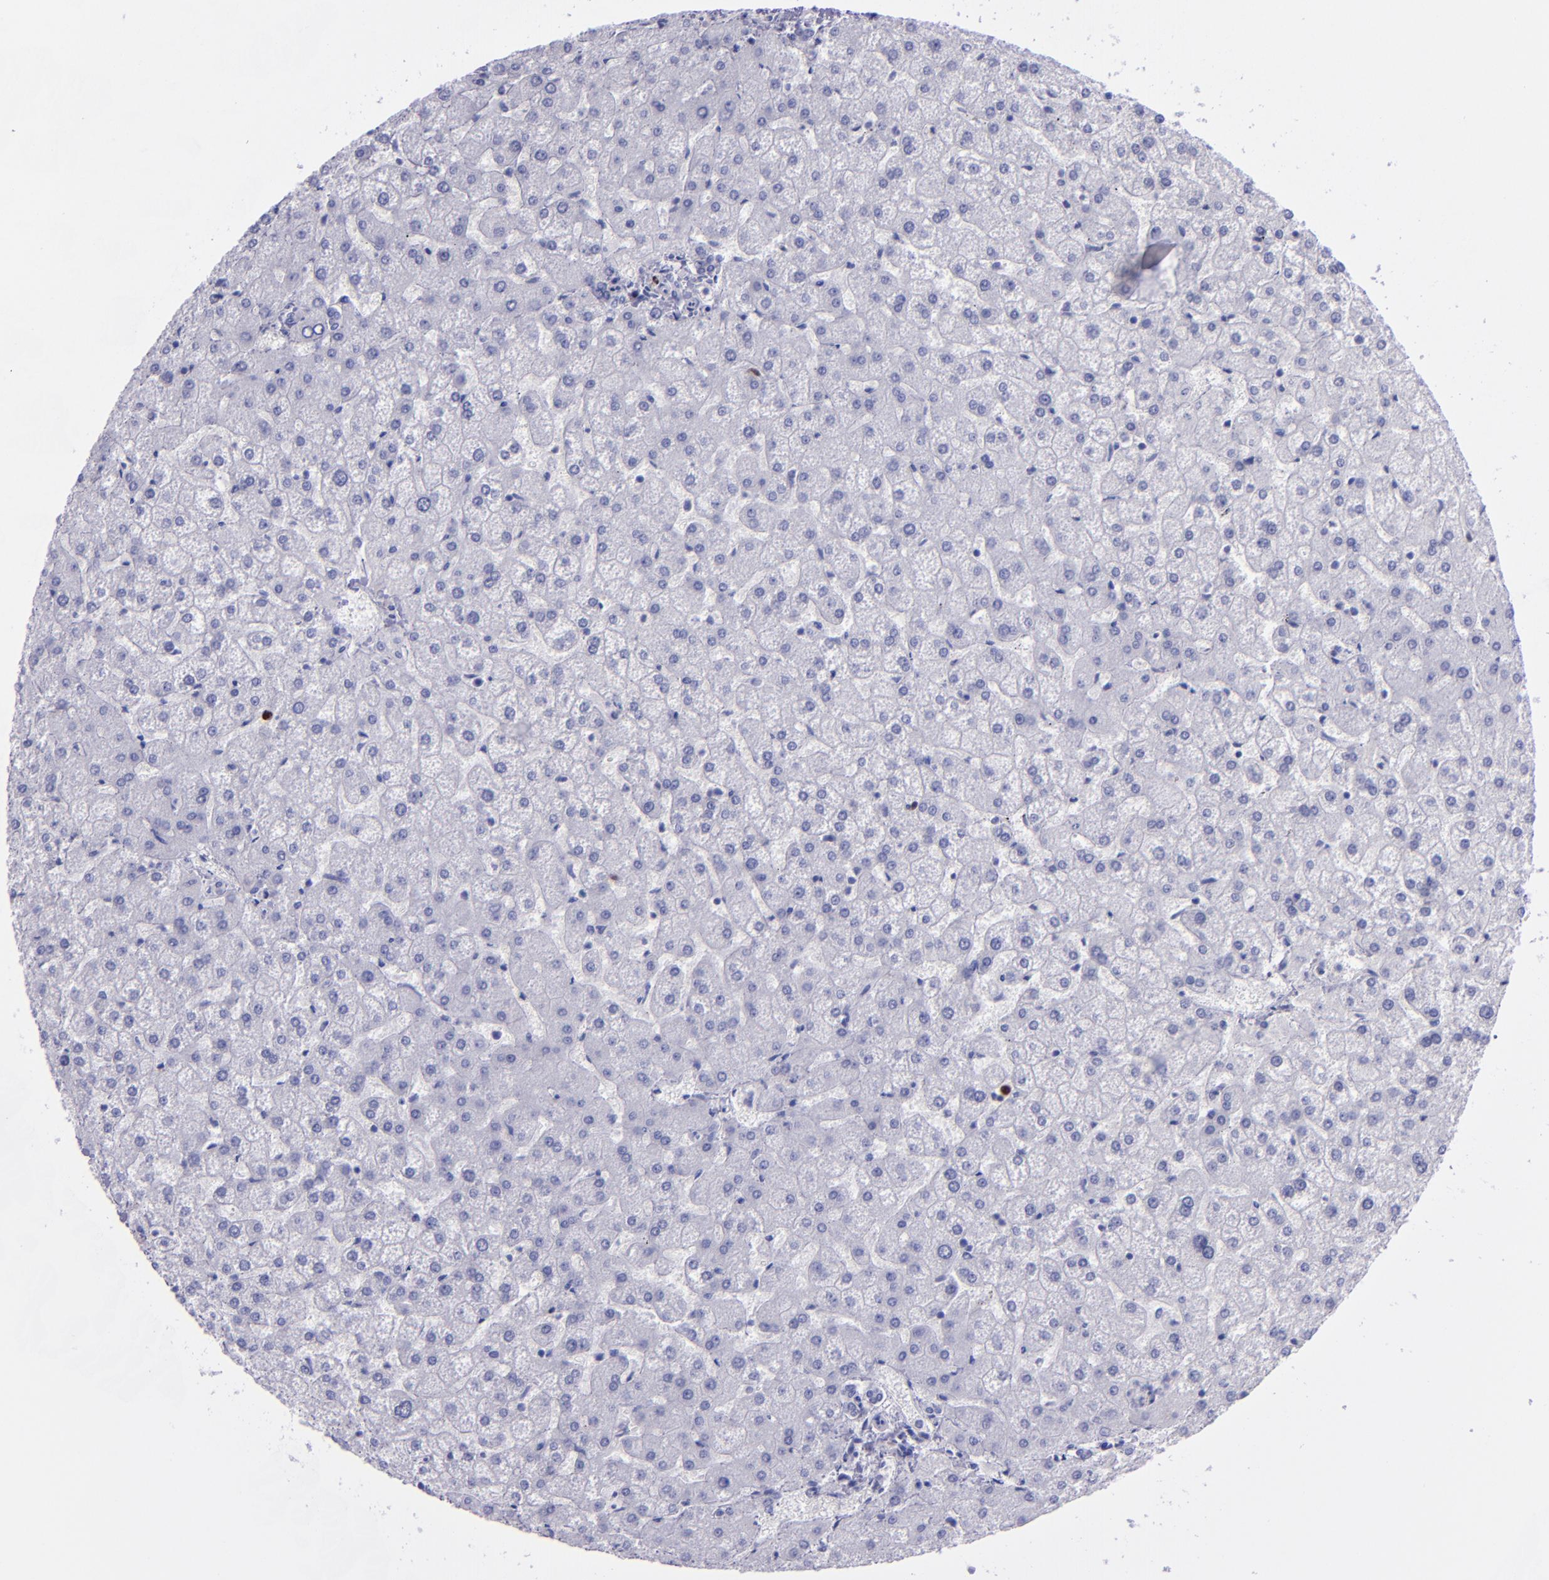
{"staining": {"intensity": "negative", "quantity": "none", "location": "none"}, "tissue": "liver", "cell_type": "Cholangiocytes", "image_type": "normal", "snomed": [{"axis": "morphology", "description": "Normal tissue, NOS"}, {"axis": "topography", "description": "Liver"}], "caption": "Liver stained for a protein using IHC demonstrates no positivity cholangiocytes.", "gene": "TOP2A", "patient": {"sex": "female", "age": 32}}